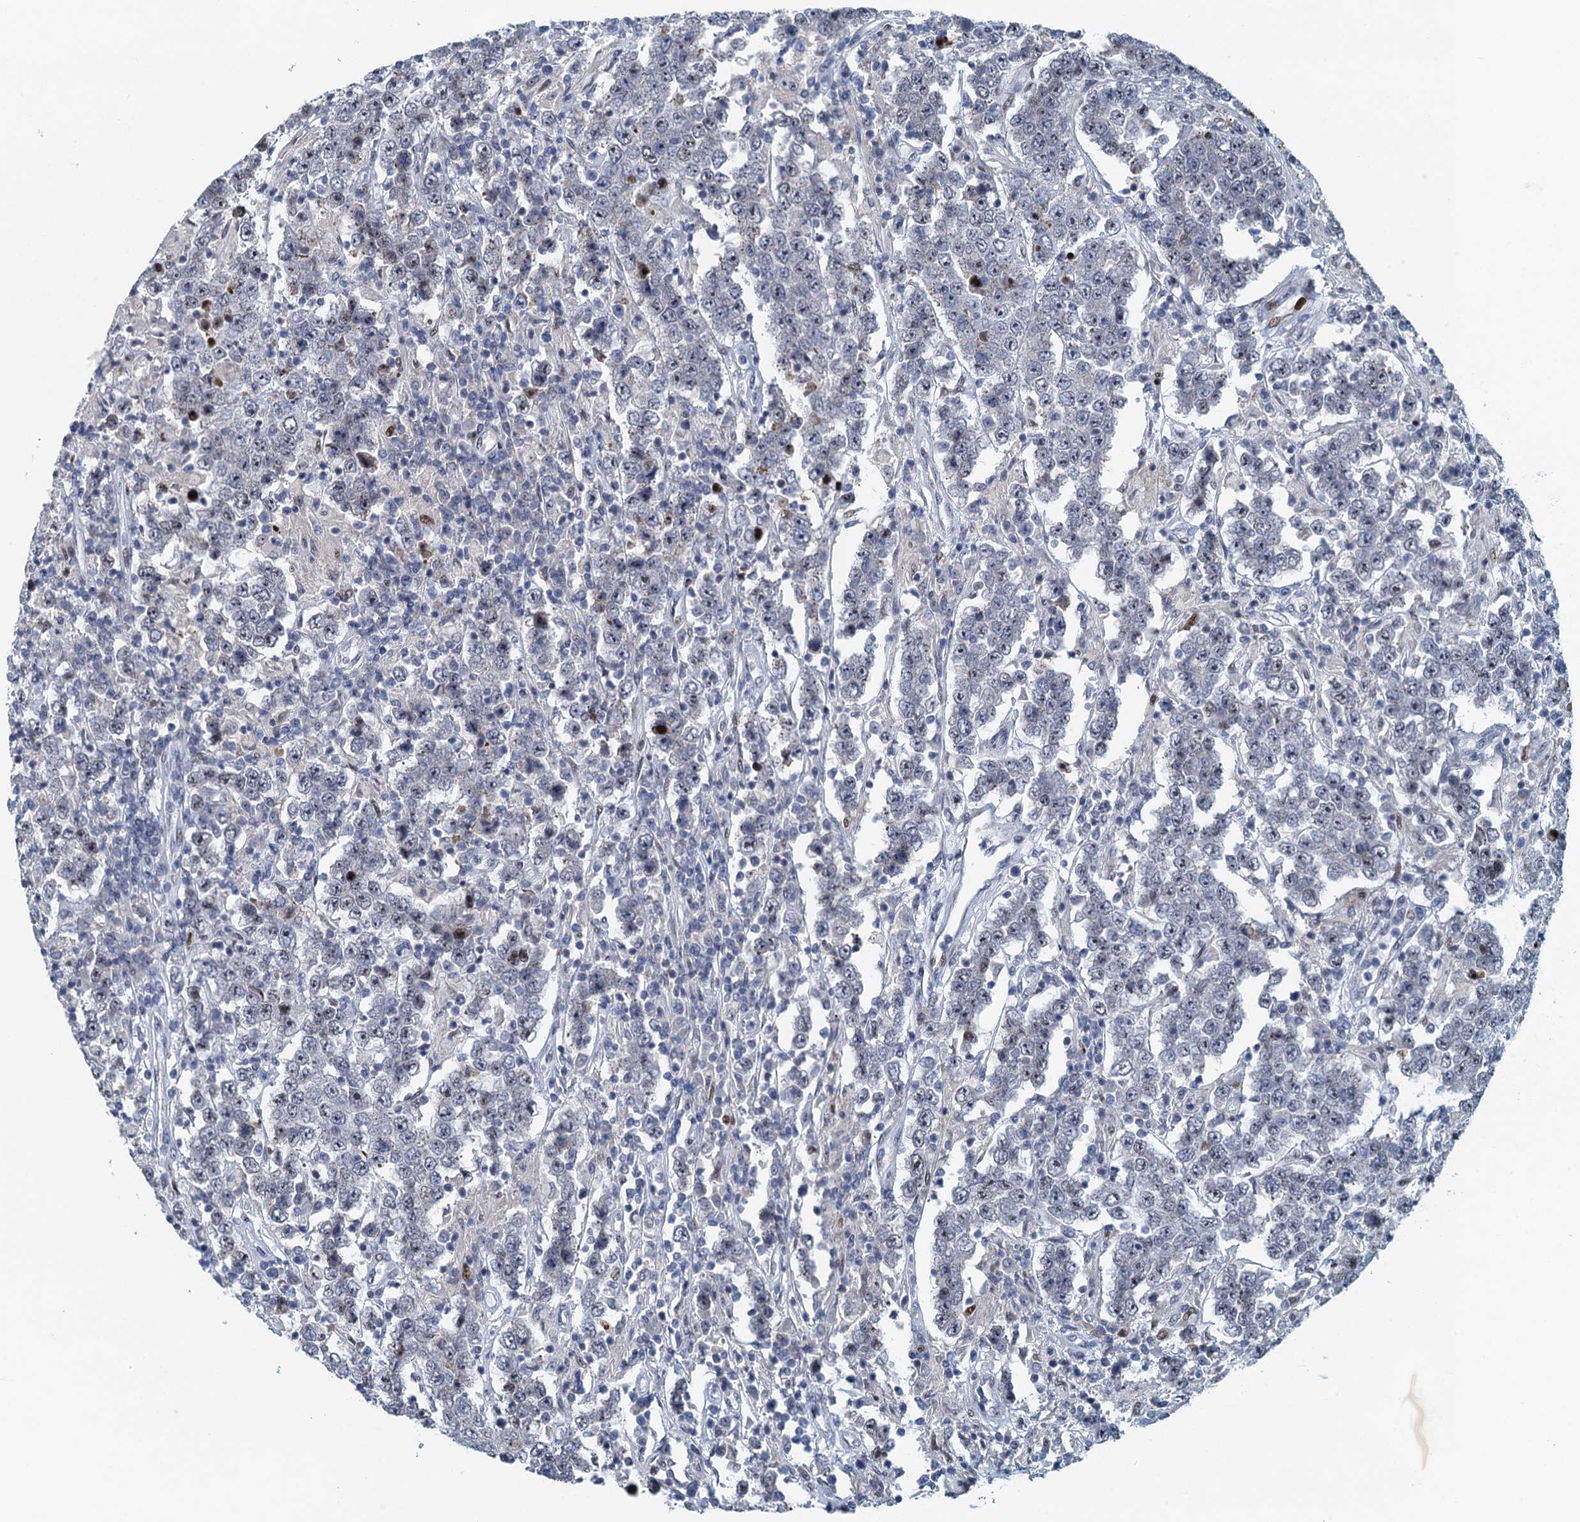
{"staining": {"intensity": "negative", "quantity": "none", "location": "none"}, "tissue": "testis cancer", "cell_type": "Tumor cells", "image_type": "cancer", "snomed": [{"axis": "morphology", "description": "Normal tissue, NOS"}, {"axis": "morphology", "description": "Urothelial carcinoma, High grade"}, {"axis": "morphology", "description": "Seminoma, NOS"}, {"axis": "morphology", "description": "Carcinoma, Embryonal, NOS"}, {"axis": "topography", "description": "Urinary bladder"}, {"axis": "topography", "description": "Testis"}], "caption": "Protein analysis of testis cancer demonstrates no significant positivity in tumor cells.", "gene": "ANKRD13D", "patient": {"sex": "male", "age": 41}}